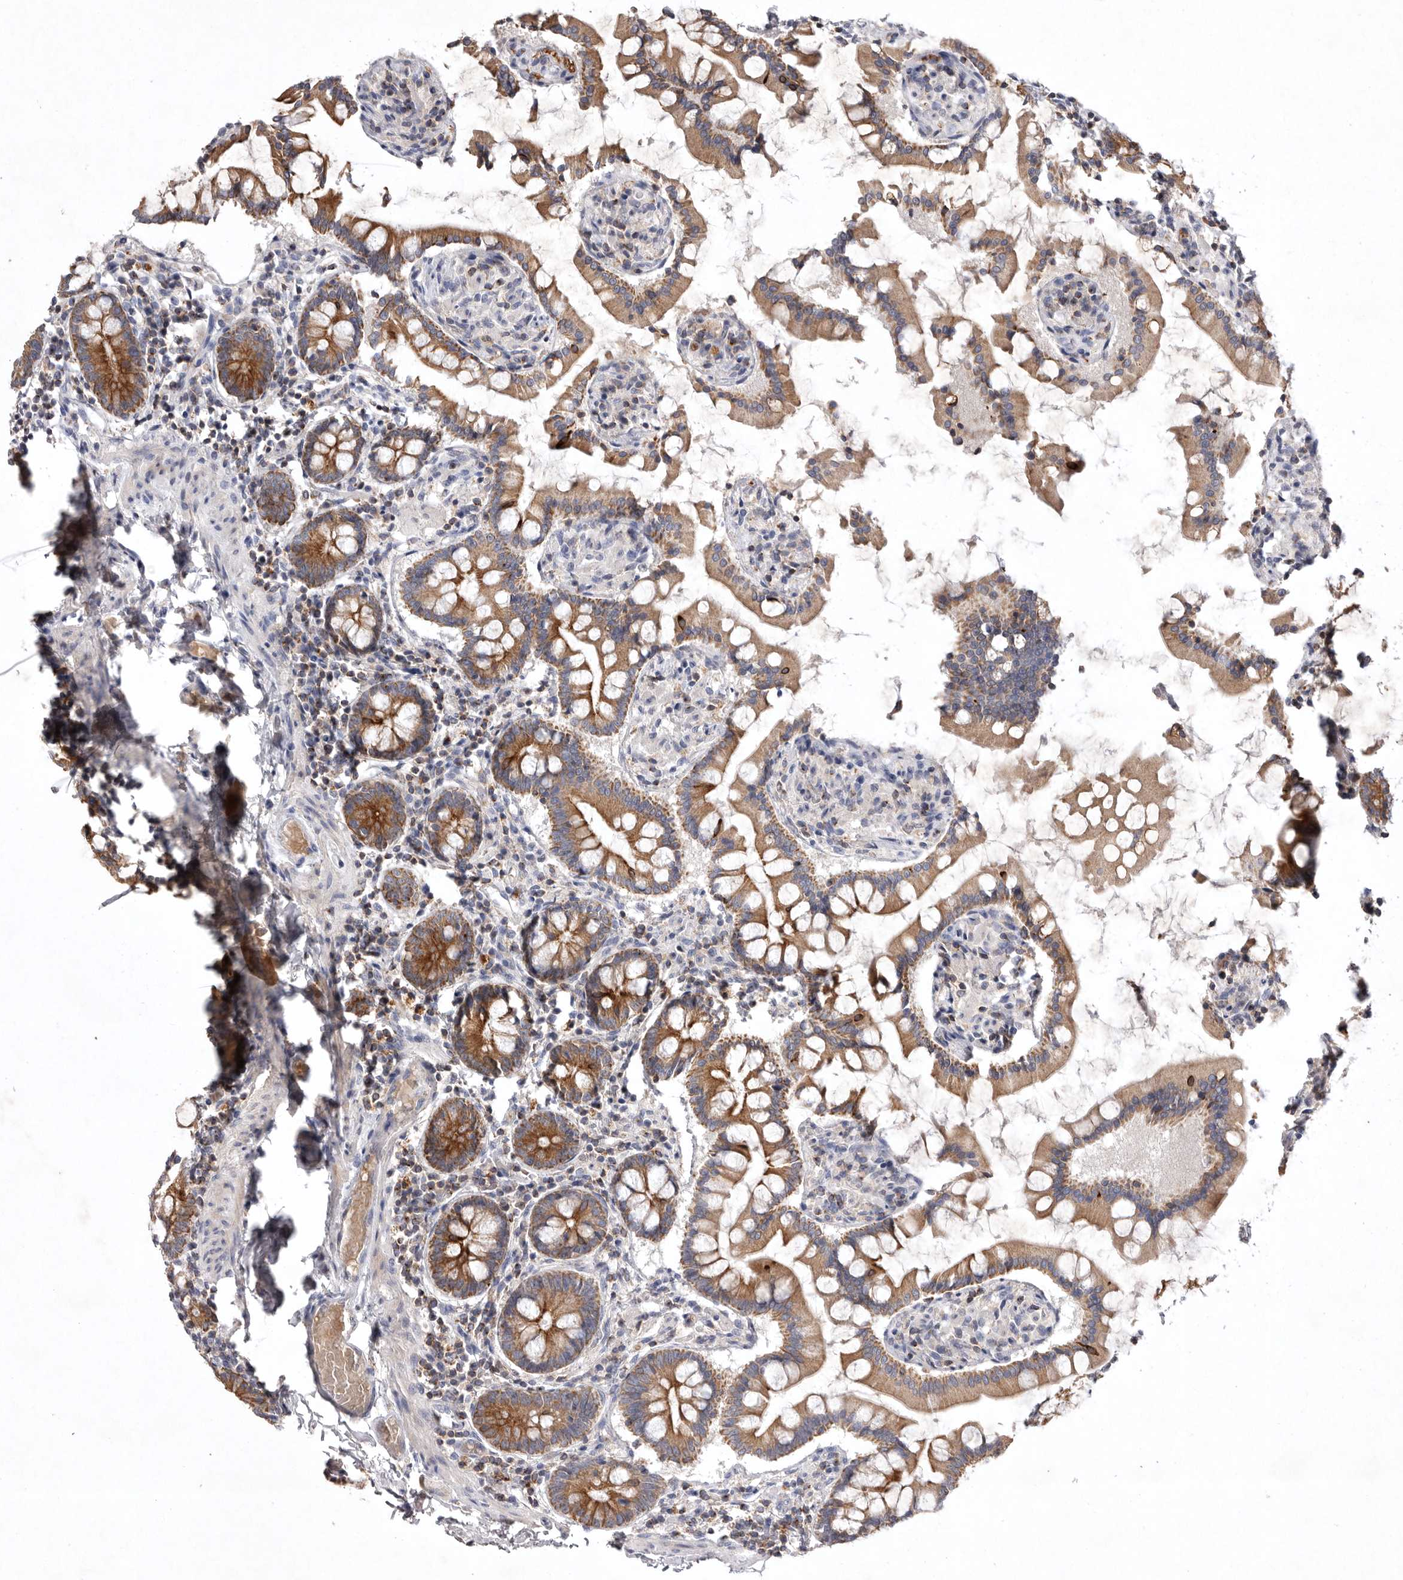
{"staining": {"intensity": "moderate", "quantity": ">75%", "location": "cytoplasmic/membranous"}, "tissue": "small intestine", "cell_type": "Glandular cells", "image_type": "normal", "snomed": [{"axis": "morphology", "description": "Normal tissue, NOS"}, {"axis": "topography", "description": "Small intestine"}], "caption": "Glandular cells display medium levels of moderate cytoplasmic/membranous expression in about >75% of cells in unremarkable human small intestine. The staining was performed using DAB, with brown indicating positive protein expression. Nuclei are stained blue with hematoxylin.", "gene": "TNFSF14", "patient": {"sex": "male", "age": 41}}